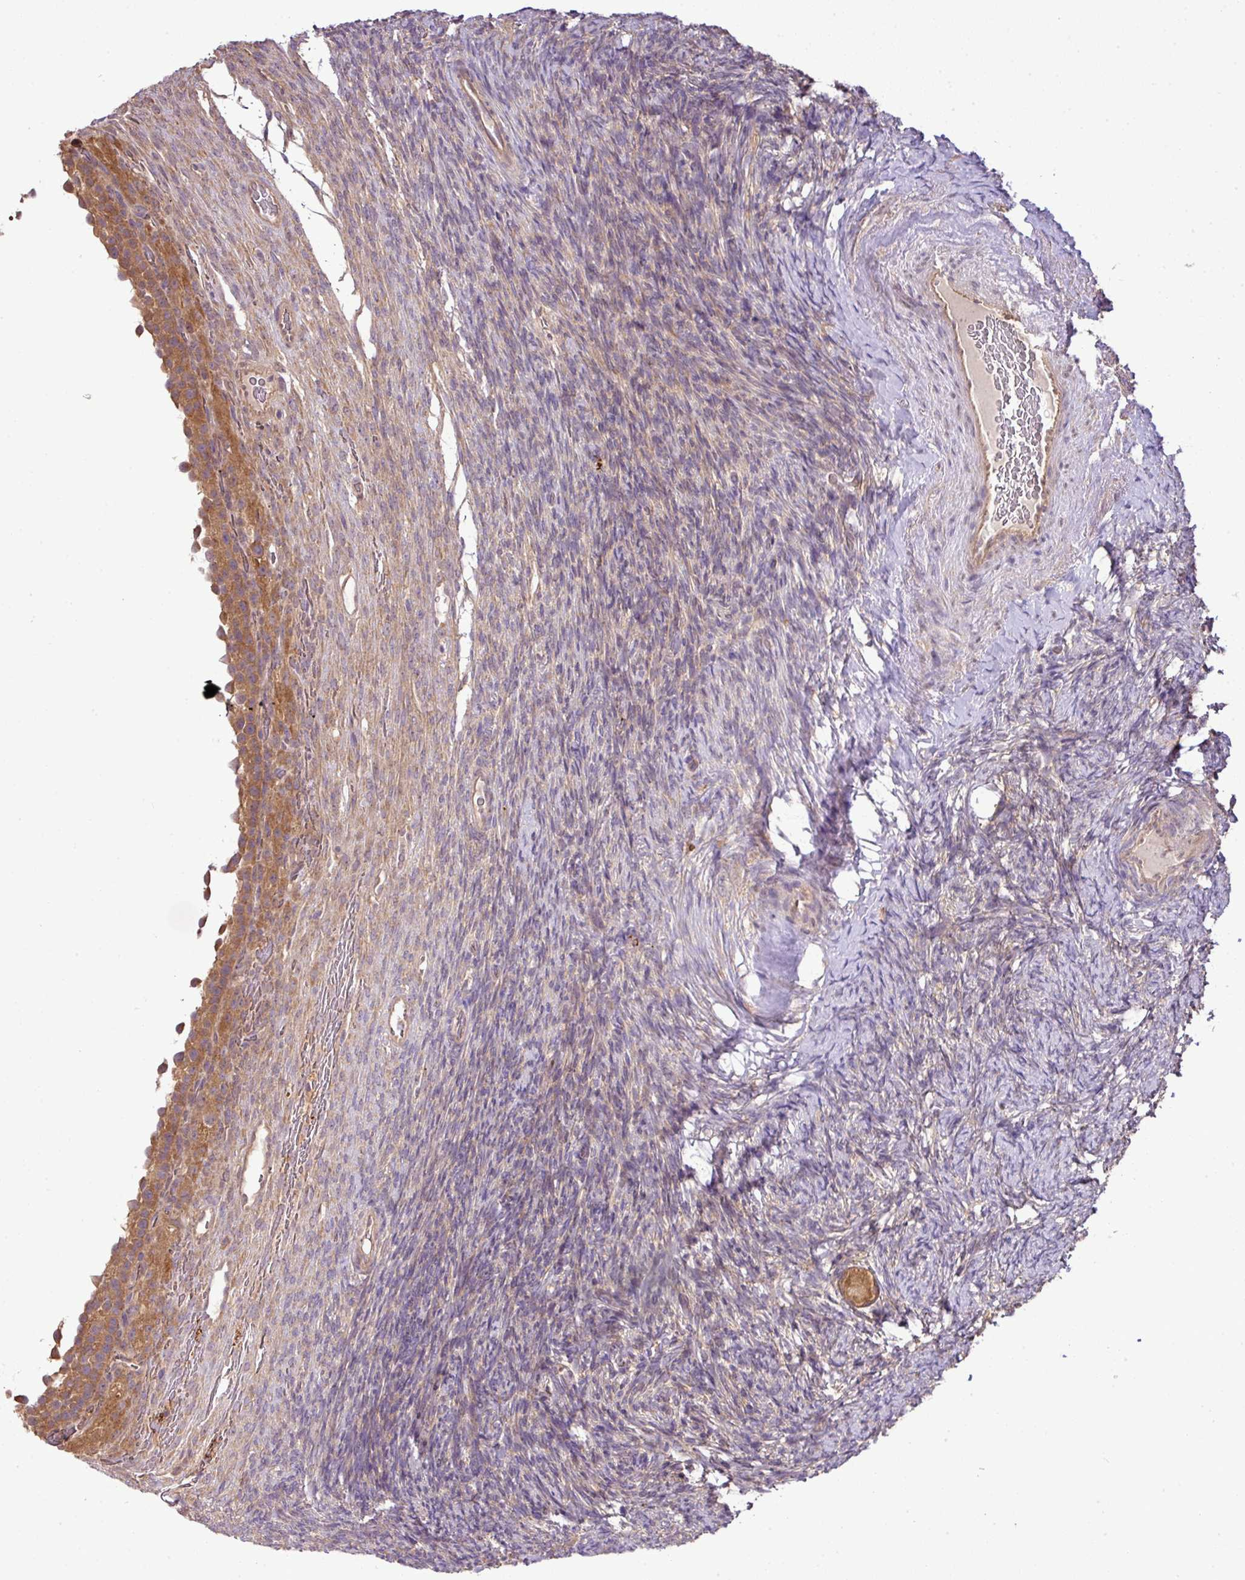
{"staining": {"intensity": "moderate", "quantity": ">75%", "location": "cytoplasmic/membranous"}, "tissue": "ovary", "cell_type": "Follicle cells", "image_type": "normal", "snomed": [{"axis": "morphology", "description": "Normal tissue, NOS"}, {"axis": "topography", "description": "Ovary"}], "caption": "Follicle cells show moderate cytoplasmic/membranous expression in approximately >75% of cells in normal ovary. (DAB (3,3'-diaminobenzidine) IHC with brightfield microscopy, high magnification).", "gene": "TMEM107", "patient": {"sex": "female", "age": 34}}